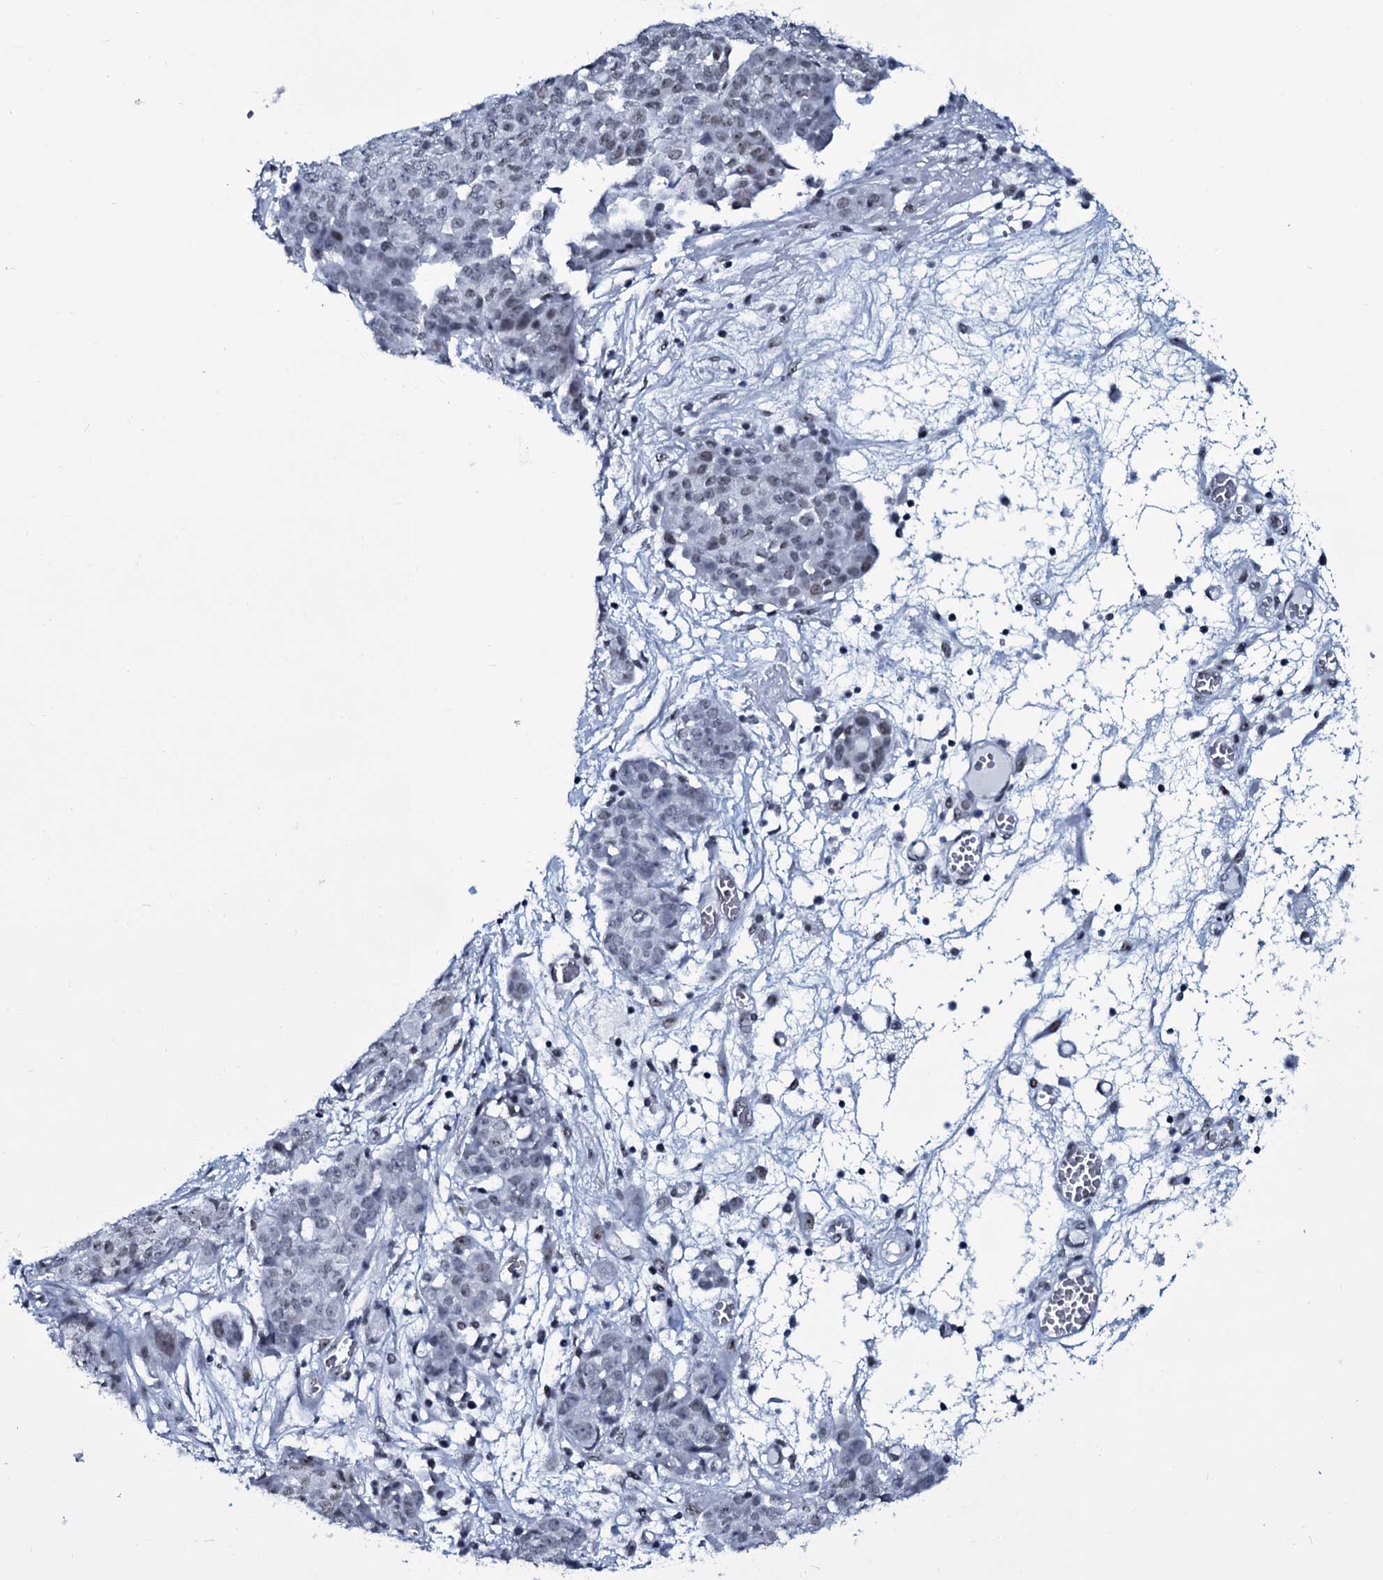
{"staining": {"intensity": "negative", "quantity": "none", "location": "none"}, "tissue": "ovarian cancer", "cell_type": "Tumor cells", "image_type": "cancer", "snomed": [{"axis": "morphology", "description": "Cystadenocarcinoma, serous, NOS"}, {"axis": "topography", "description": "Soft tissue"}, {"axis": "topography", "description": "Ovary"}], "caption": "Histopathology image shows no protein positivity in tumor cells of ovarian cancer tissue.", "gene": "ZMIZ2", "patient": {"sex": "female", "age": 57}}